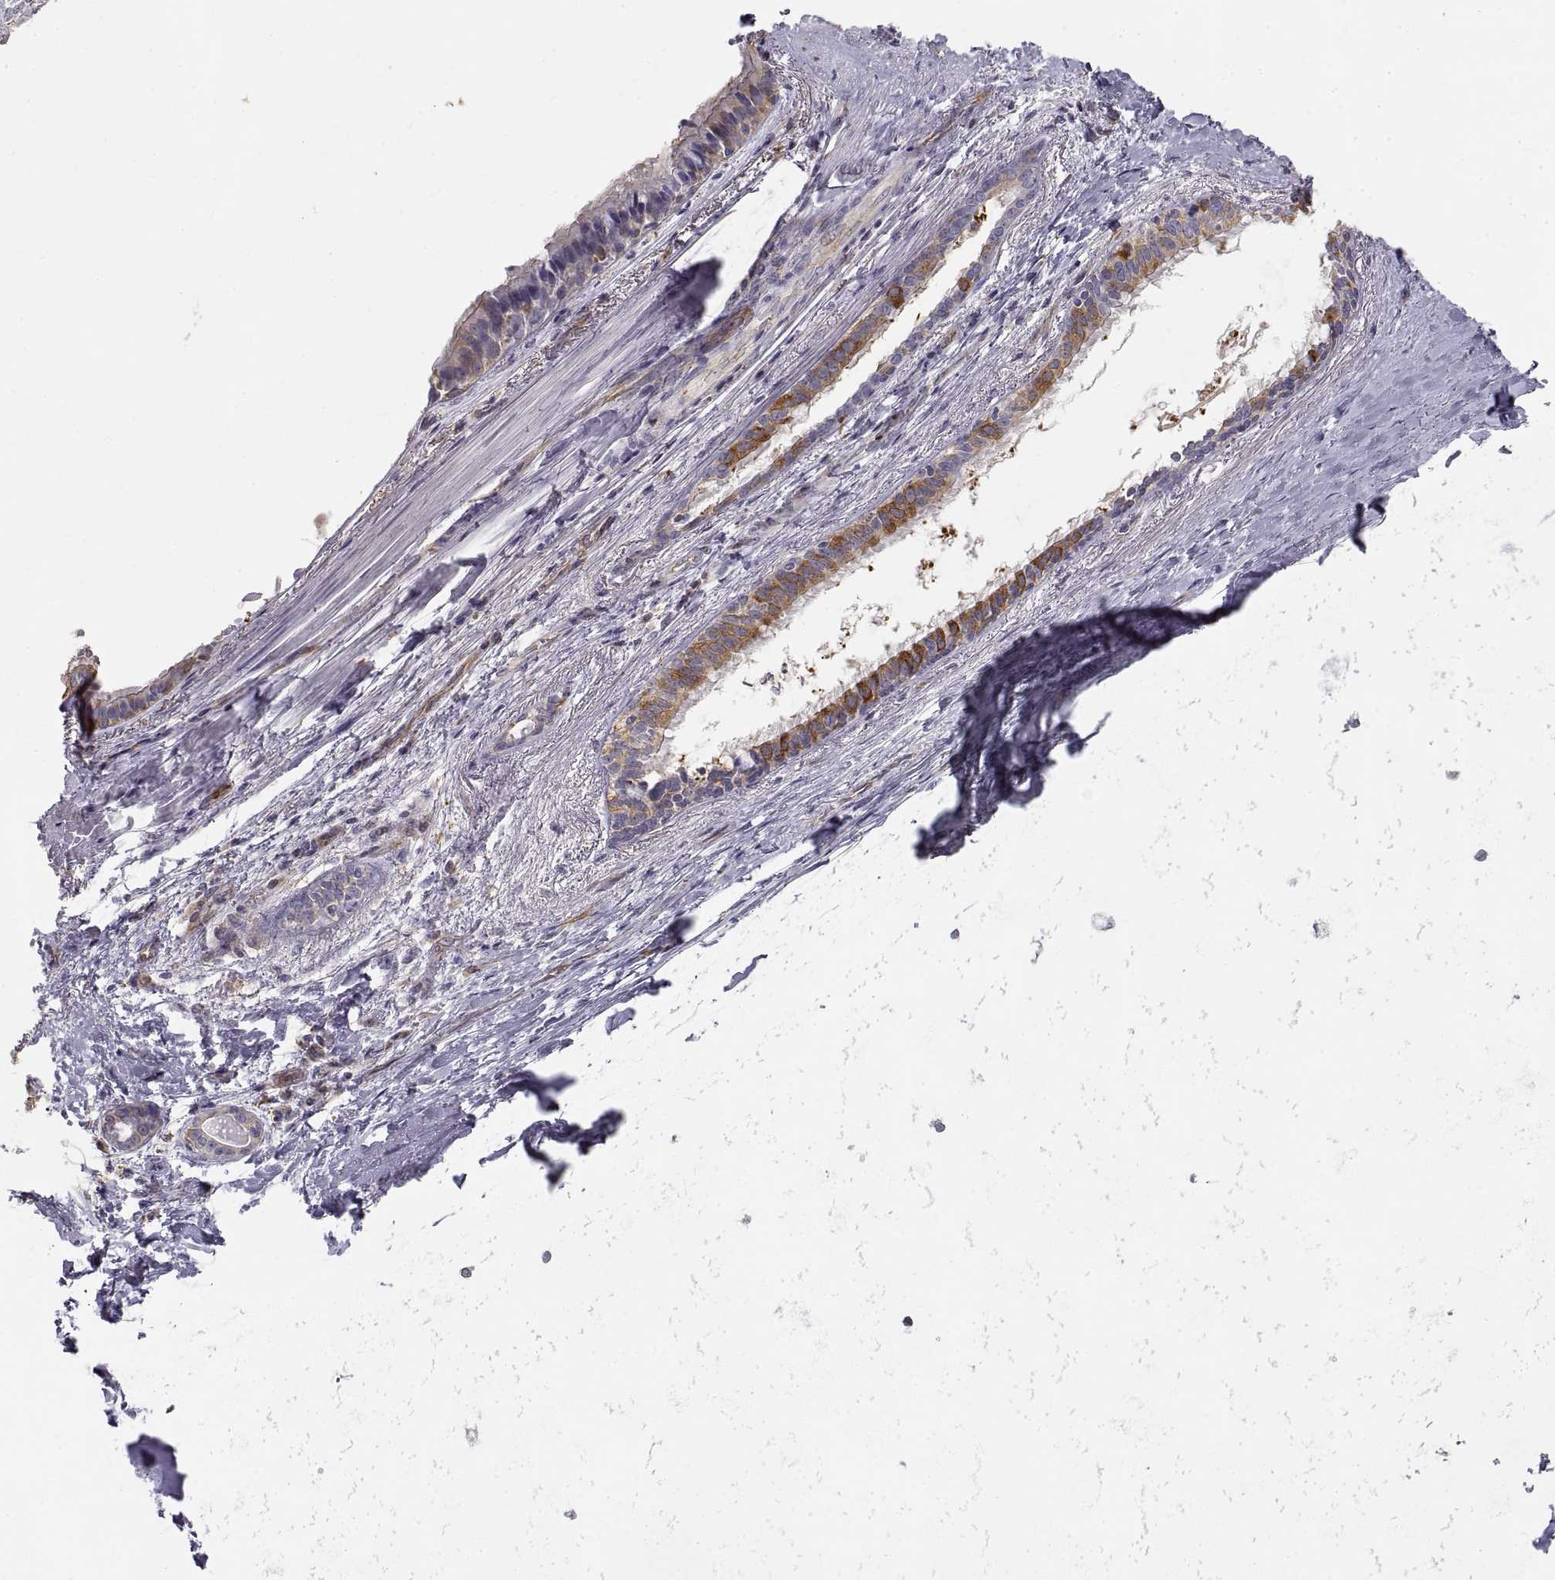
{"staining": {"intensity": "strong", "quantity": "25%-75%", "location": "cytoplasmic/membranous"}, "tissue": "bronchus", "cell_type": "Respiratory epithelial cells", "image_type": "normal", "snomed": [{"axis": "morphology", "description": "Normal tissue, NOS"}, {"axis": "morphology", "description": "Squamous cell carcinoma, NOS"}, {"axis": "topography", "description": "Bronchus"}, {"axis": "topography", "description": "Lung"}], "caption": "A high amount of strong cytoplasmic/membranous expression is appreciated in about 25%-75% of respiratory epithelial cells in benign bronchus. Immunohistochemistry (ihc) stains the protein in brown and the nuclei are stained blue.", "gene": "HSP90AB1", "patient": {"sex": "male", "age": 69}}